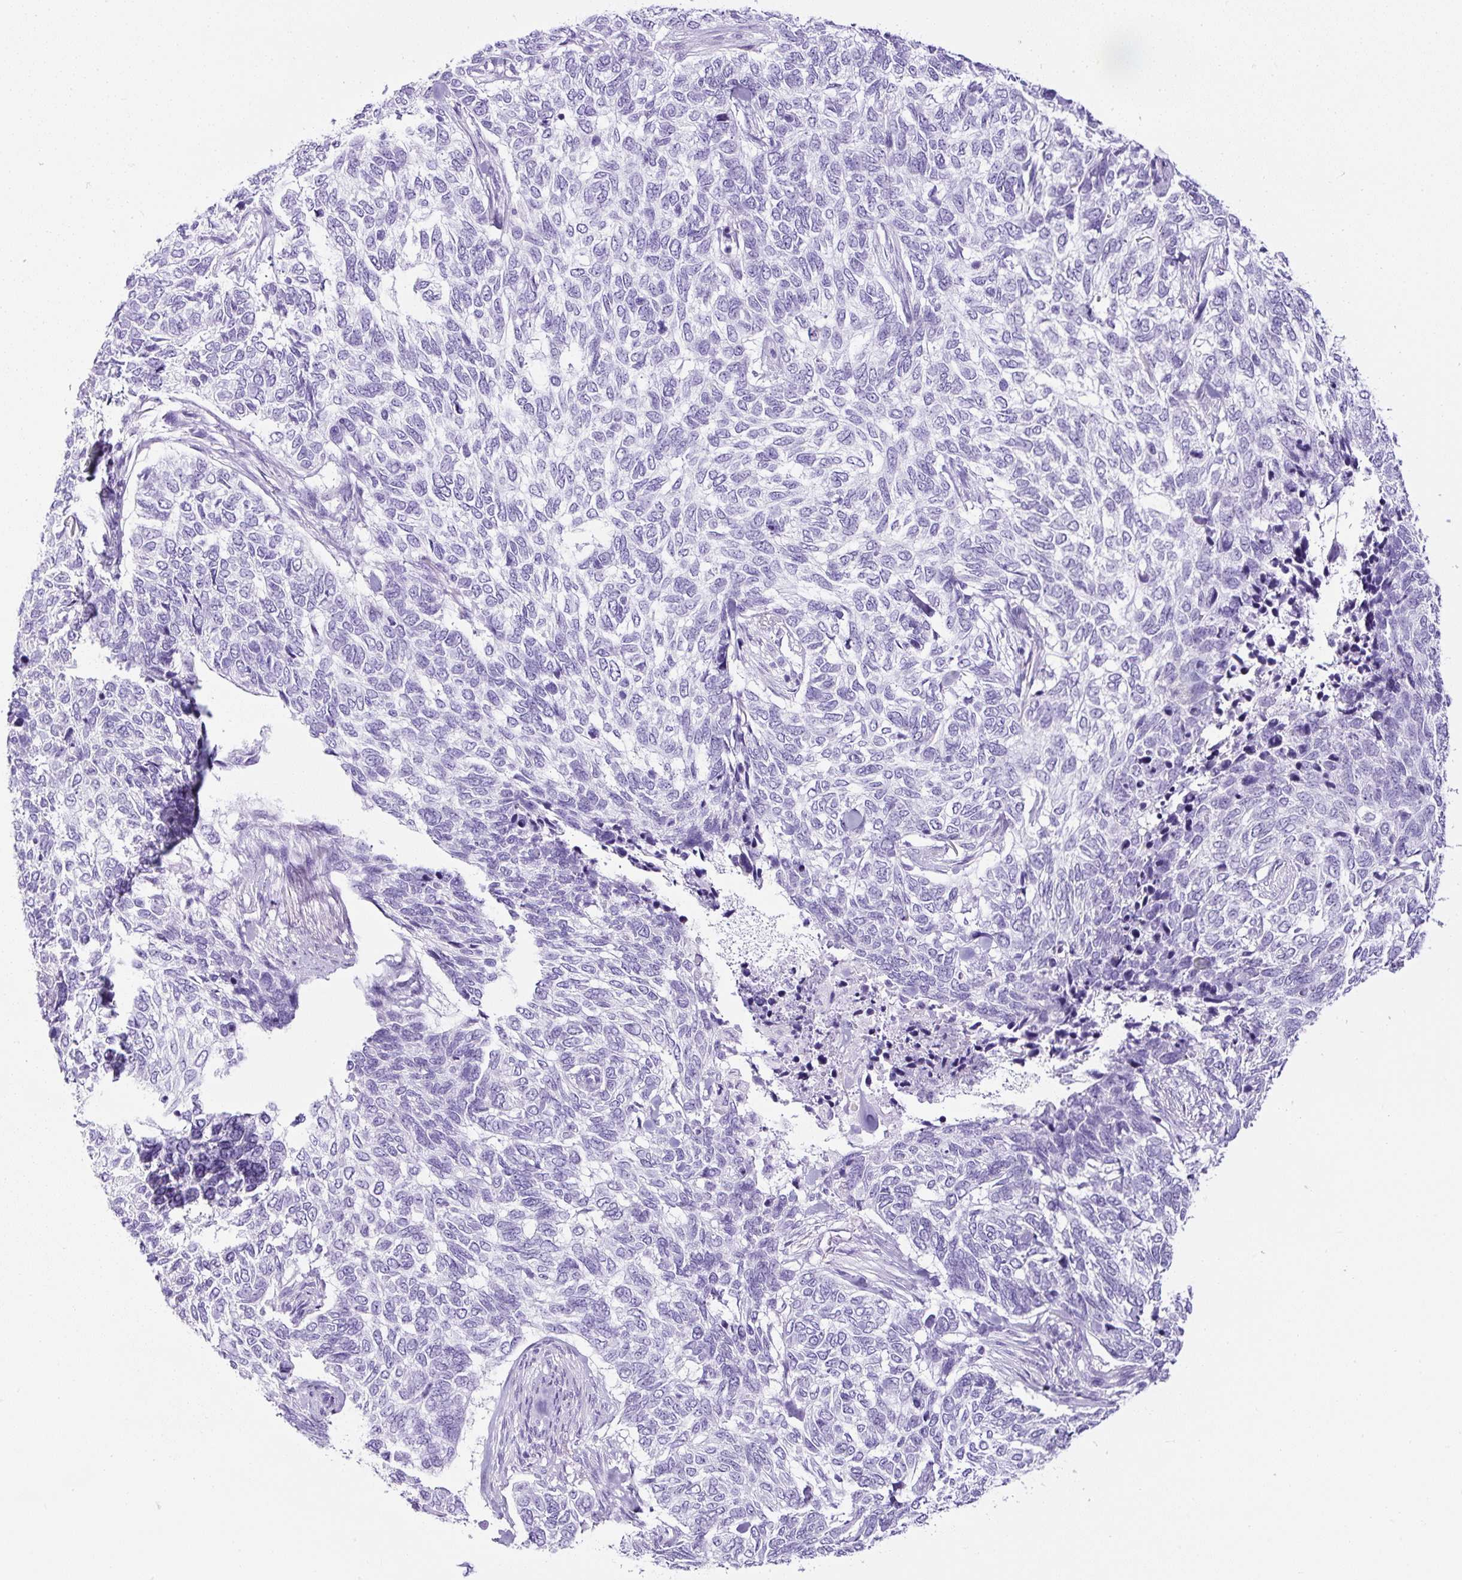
{"staining": {"intensity": "negative", "quantity": "none", "location": "none"}, "tissue": "skin cancer", "cell_type": "Tumor cells", "image_type": "cancer", "snomed": [{"axis": "morphology", "description": "Basal cell carcinoma"}, {"axis": "topography", "description": "Skin"}], "caption": "High power microscopy histopathology image of an immunohistochemistry histopathology image of skin cancer, revealing no significant staining in tumor cells.", "gene": "TMEM200B", "patient": {"sex": "female", "age": 65}}